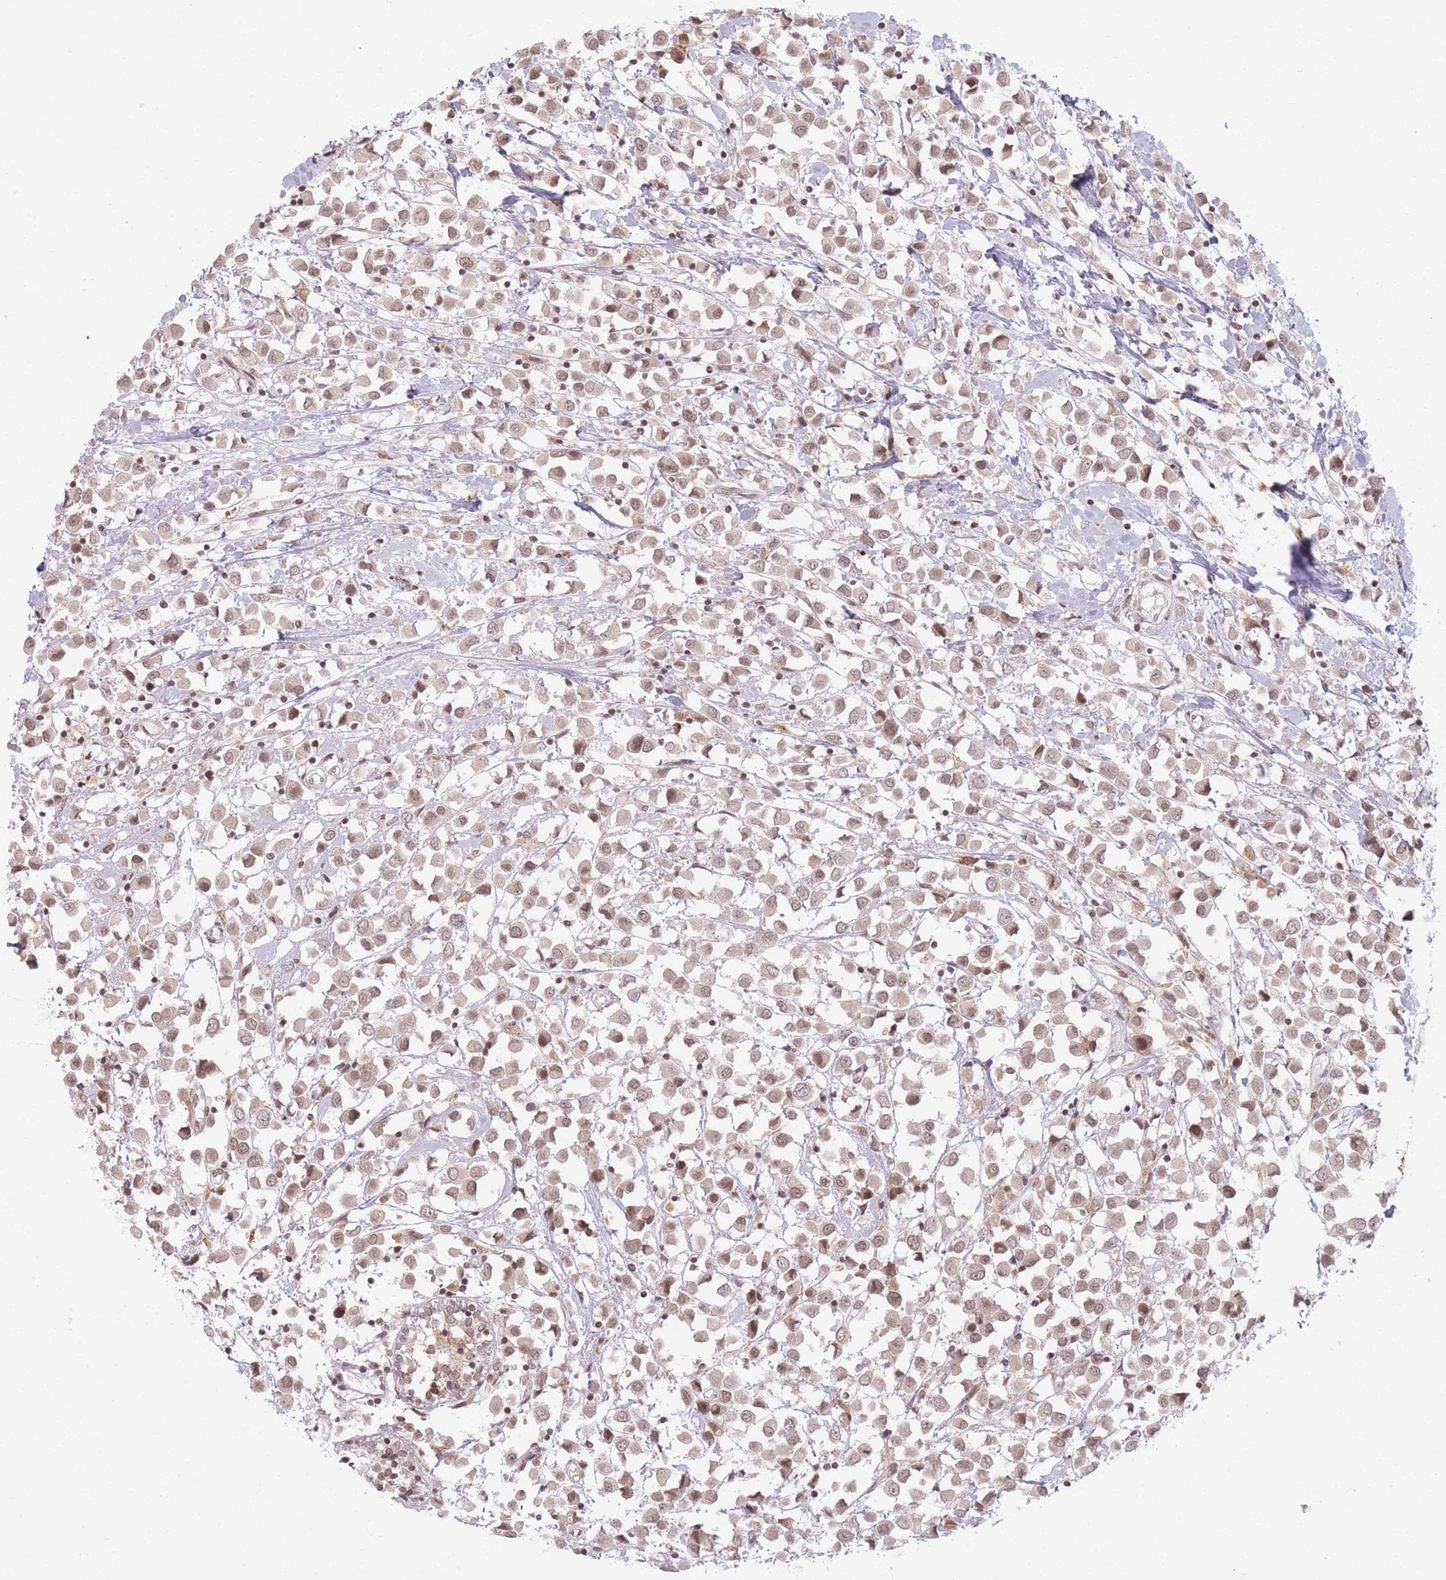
{"staining": {"intensity": "weak", "quantity": ">75%", "location": "cytoplasmic/membranous,nuclear"}, "tissue": "breast cancer", "cell_type": "Tumor cells", "image_type": "cancer", "snomed": [{"axis": "morphology", "description": "Duct carcinoma"}, {"axis": "topography", "description": "Breast"}], "caption": "This photomicrograph demonstrates breast intraductal carcinoma stained with immunohistochemistry to label a protein in brown. The cytoplasmic/membranous and nuclear of tumor cells show weak positivity for the protein. Nuclei are counter-stained blue.", "gene": "SPATA45", "patient": {"sex": "female", "age": 61}}